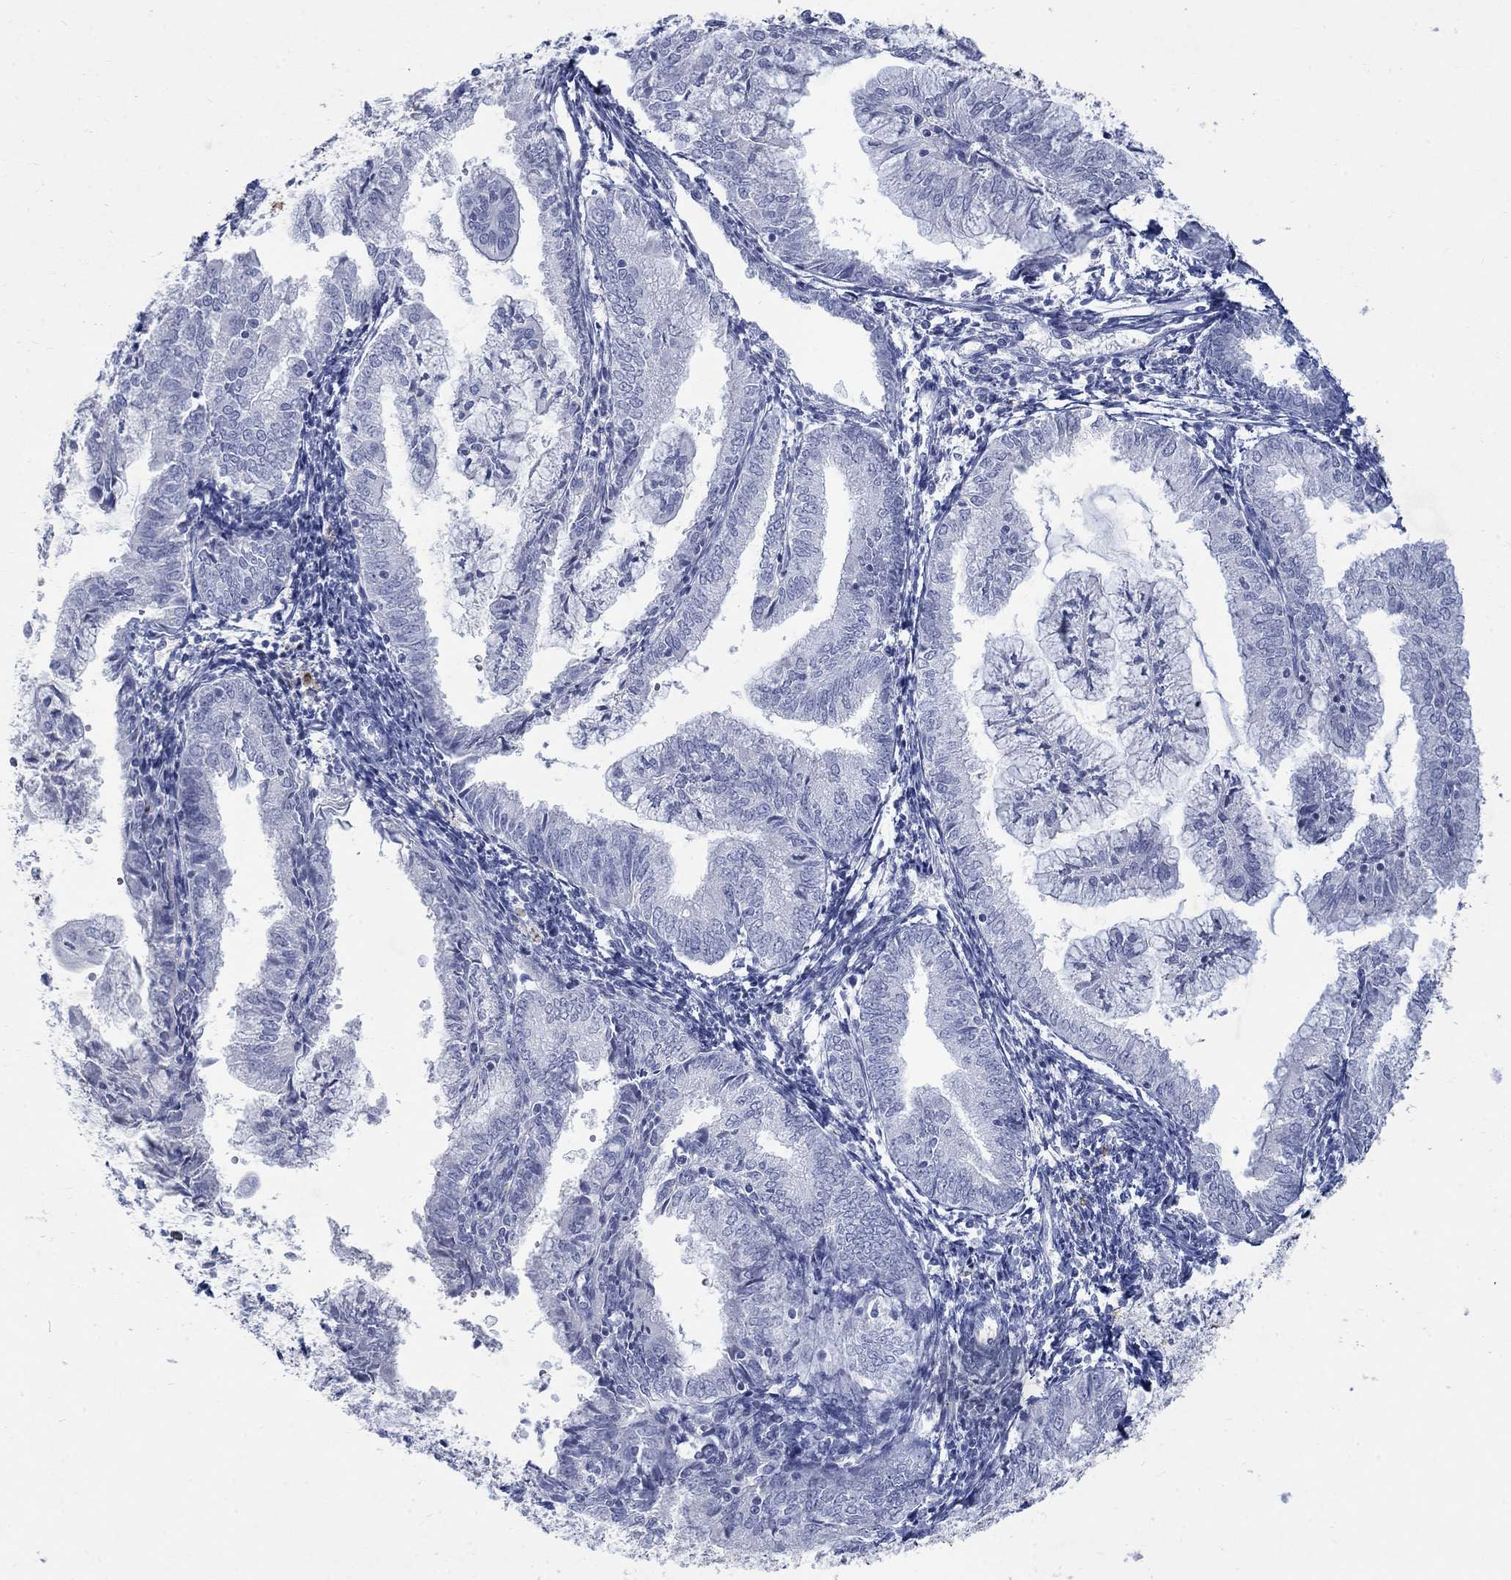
{"staining": {"intensity": "negative", "quantity": "none", "location": "none"}, "tissue": "endometrial cancer", "cell_type": "Tumor cells", "image_type": "cancer", "snomed": [{"axis": "morphology", "description": "Adenocarcinoma, NOS"}, {"axis": "topography", "description": "Endometrium"}], "caption": "High magnification brightfield microscopy of endometrial cancer (adenocarcinoma) stained with DAB (3,3'-diaminobenzidine) (brown) and counterstained with hematoxylin (blue): tumor cells show no significant expression. The staining is performed using DAB brown chromogen with nuclei counter-stained in using hematoxylin.", "gene": "RFTN2", "patient": {"sex": "female", "age": 56}}